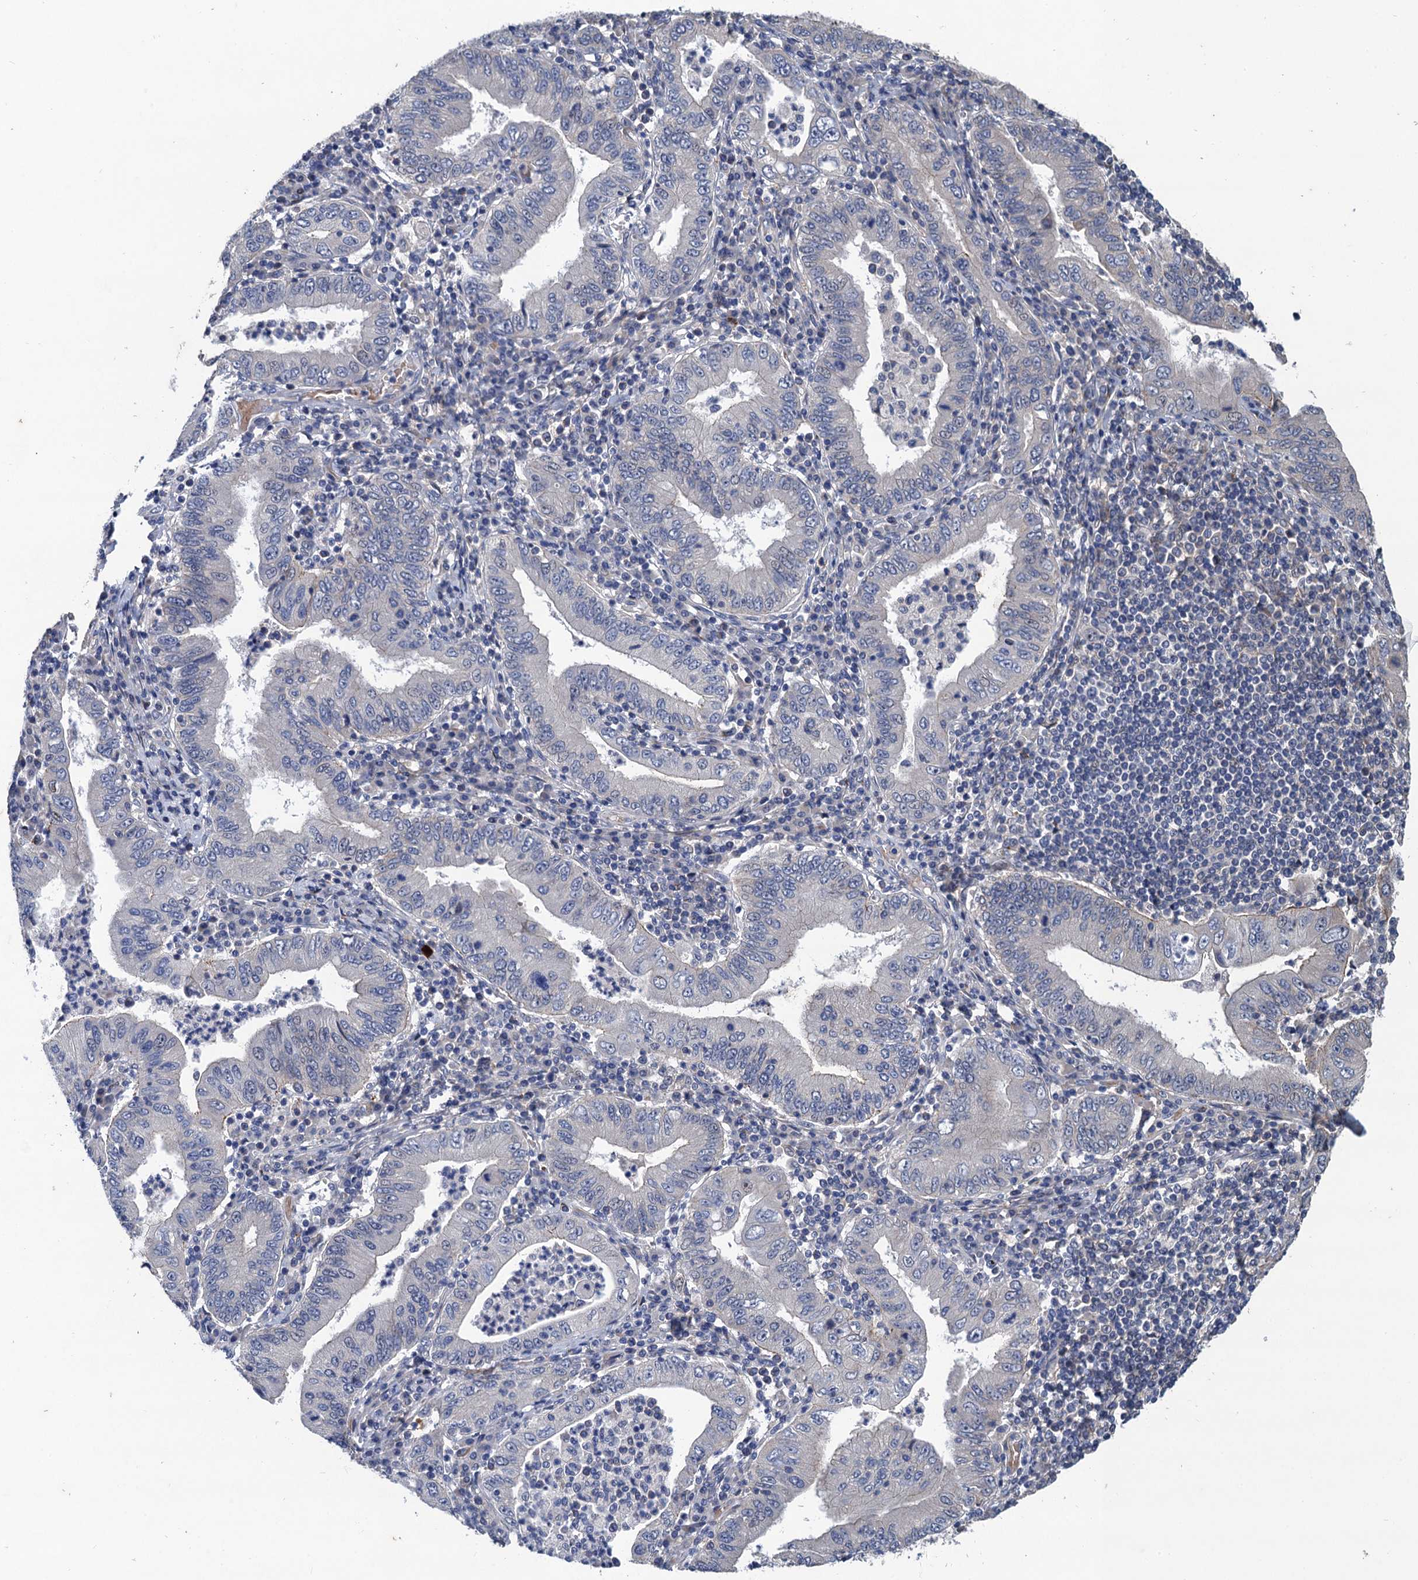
{"staining": {"intensity": "negative", "quantity": "none", "location": "none"}, "tissue": "stomach cancer", "cell_type": "Tumor cells", "image_type": "cancer", "snomed": [{"axis": "morphology", "description": "Normal tissue, NOS"}, {"axis": "morphology", "description": "Adenocarcinoma, NOS"}, {"axis": "topography", "description": "Esophagus"}, {"axis": "topography", "description": "Stomach, upper"}, {"axis": "topography", "description": "Peripheral nerve tissue"}], "caption": "DAB immunohistochemical staining of adenocarcinoma (stomach) reveals no significant staining in tumor cells. (Stains: DAB immunohistochemistry with hematoxylin counter stain, Microscopy: brightfield microscopy at high magnification).", "gene": "TRAF7", "patient": {"sex": "male", "age": 62}}